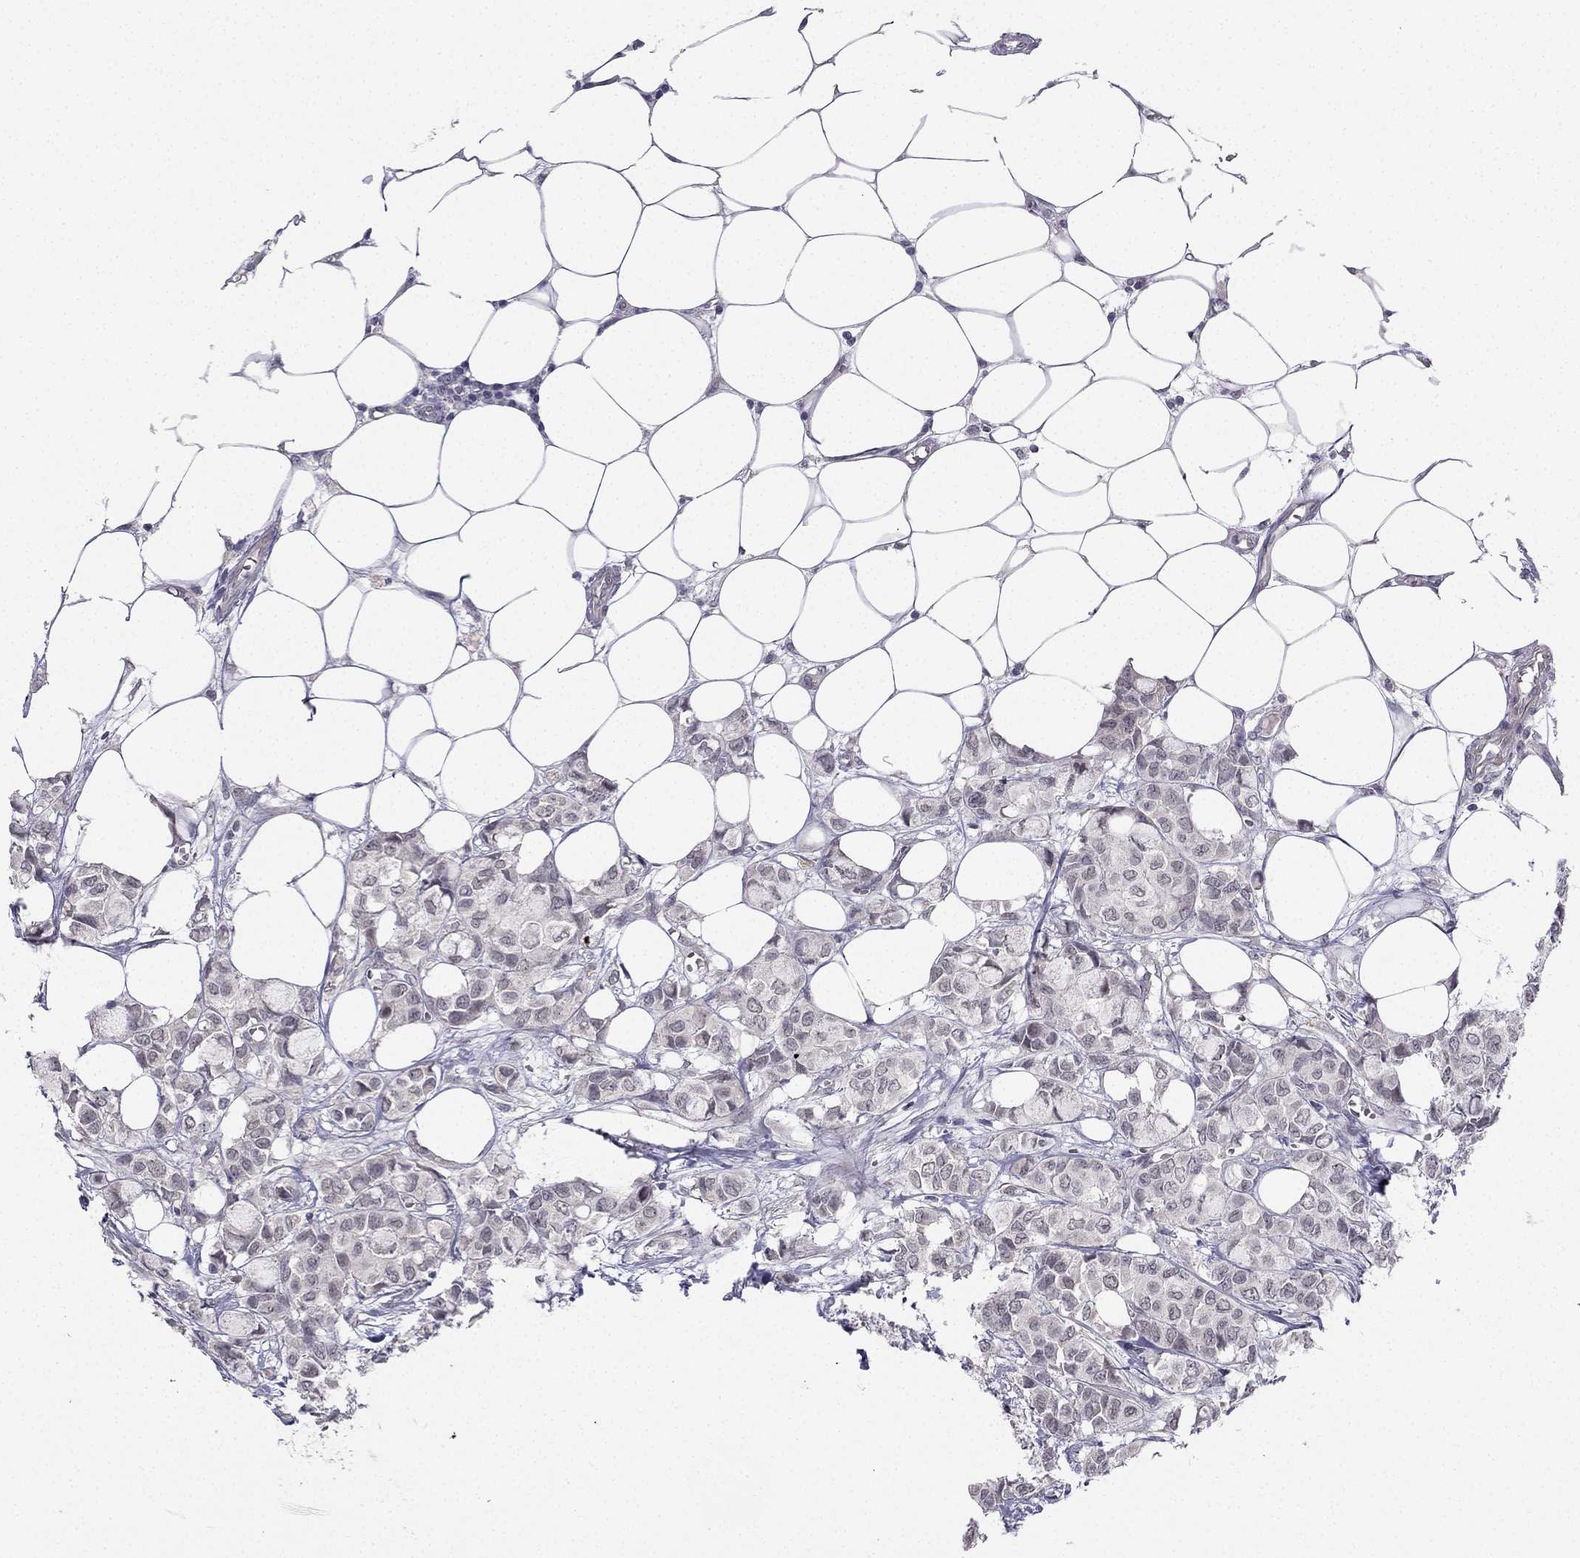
{"staining": {"intensity": "negative", "quantity": "none", "location": "none"}, "tissue": "breast cancer", "cell_type": "Tumor cells", "image_type": "cancer", "snomed": [{"axis": "morphology", "description": "Duct carcinoma"}, {"axis": "topography", "description": "Breast"}], "caption": "High power microscopy micrograph of an immunohistochemistry (IHC) histopathology image of invasive ductal carcinoma (breast), revealing no significant expression in tumor cells.", "gene": "CHST8", "patient": {"sex": "female", "age": 85}}